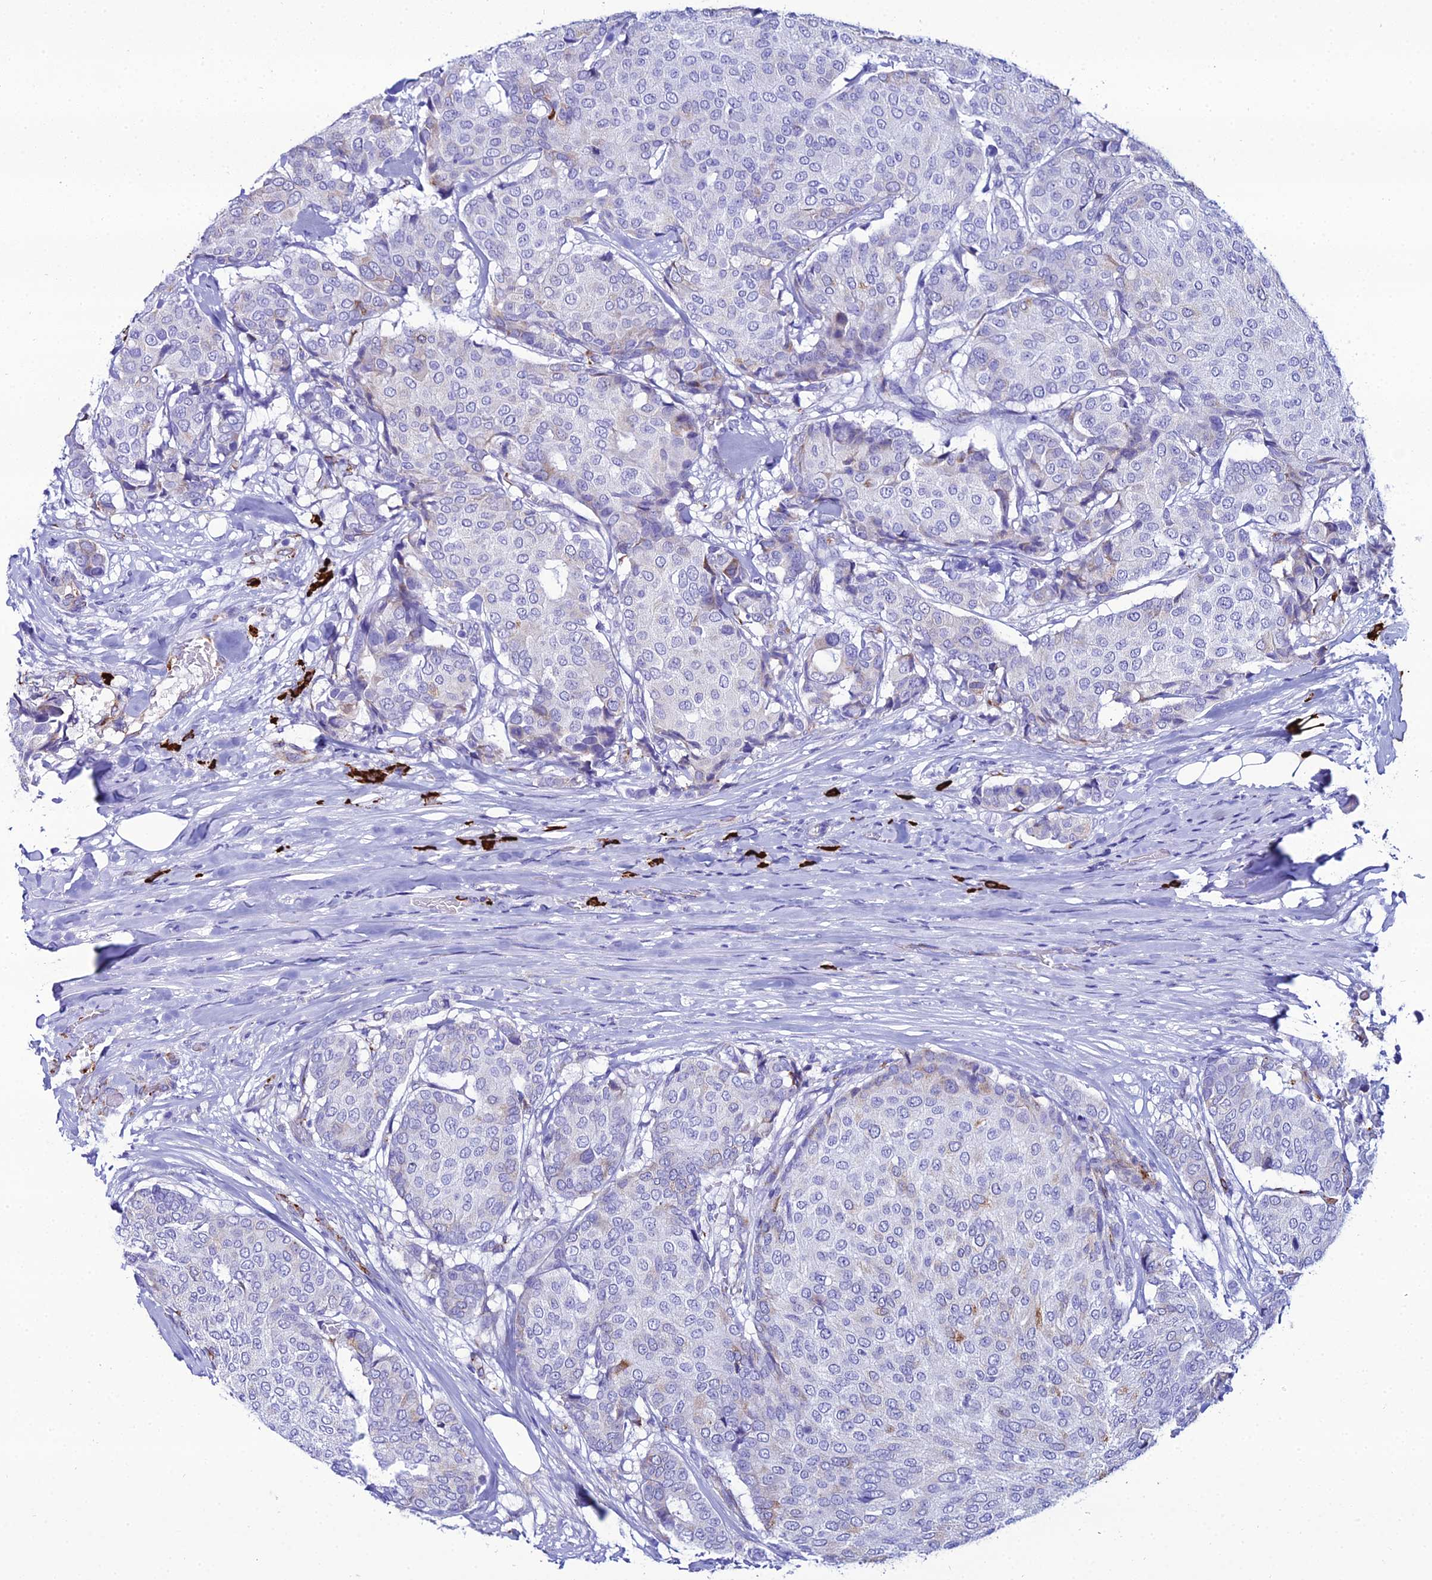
{"staining": {"intensity": "negative", "quantity": "none", "location": "none"}, "tissue": "breast cancer", "cell_type": "Tumor cells", "image_type": "cancer", "snomed": [{"axis": "morphology", "description": "Duct carcinoma"}, {"axis": "topography", "description": "Breast"}], "caption": "Tumor cells show no significant expression in breast cancer (intraductal carcinoma).", "gene": "TXNDC5", "patient": {"sex": "female", "age": 75}}